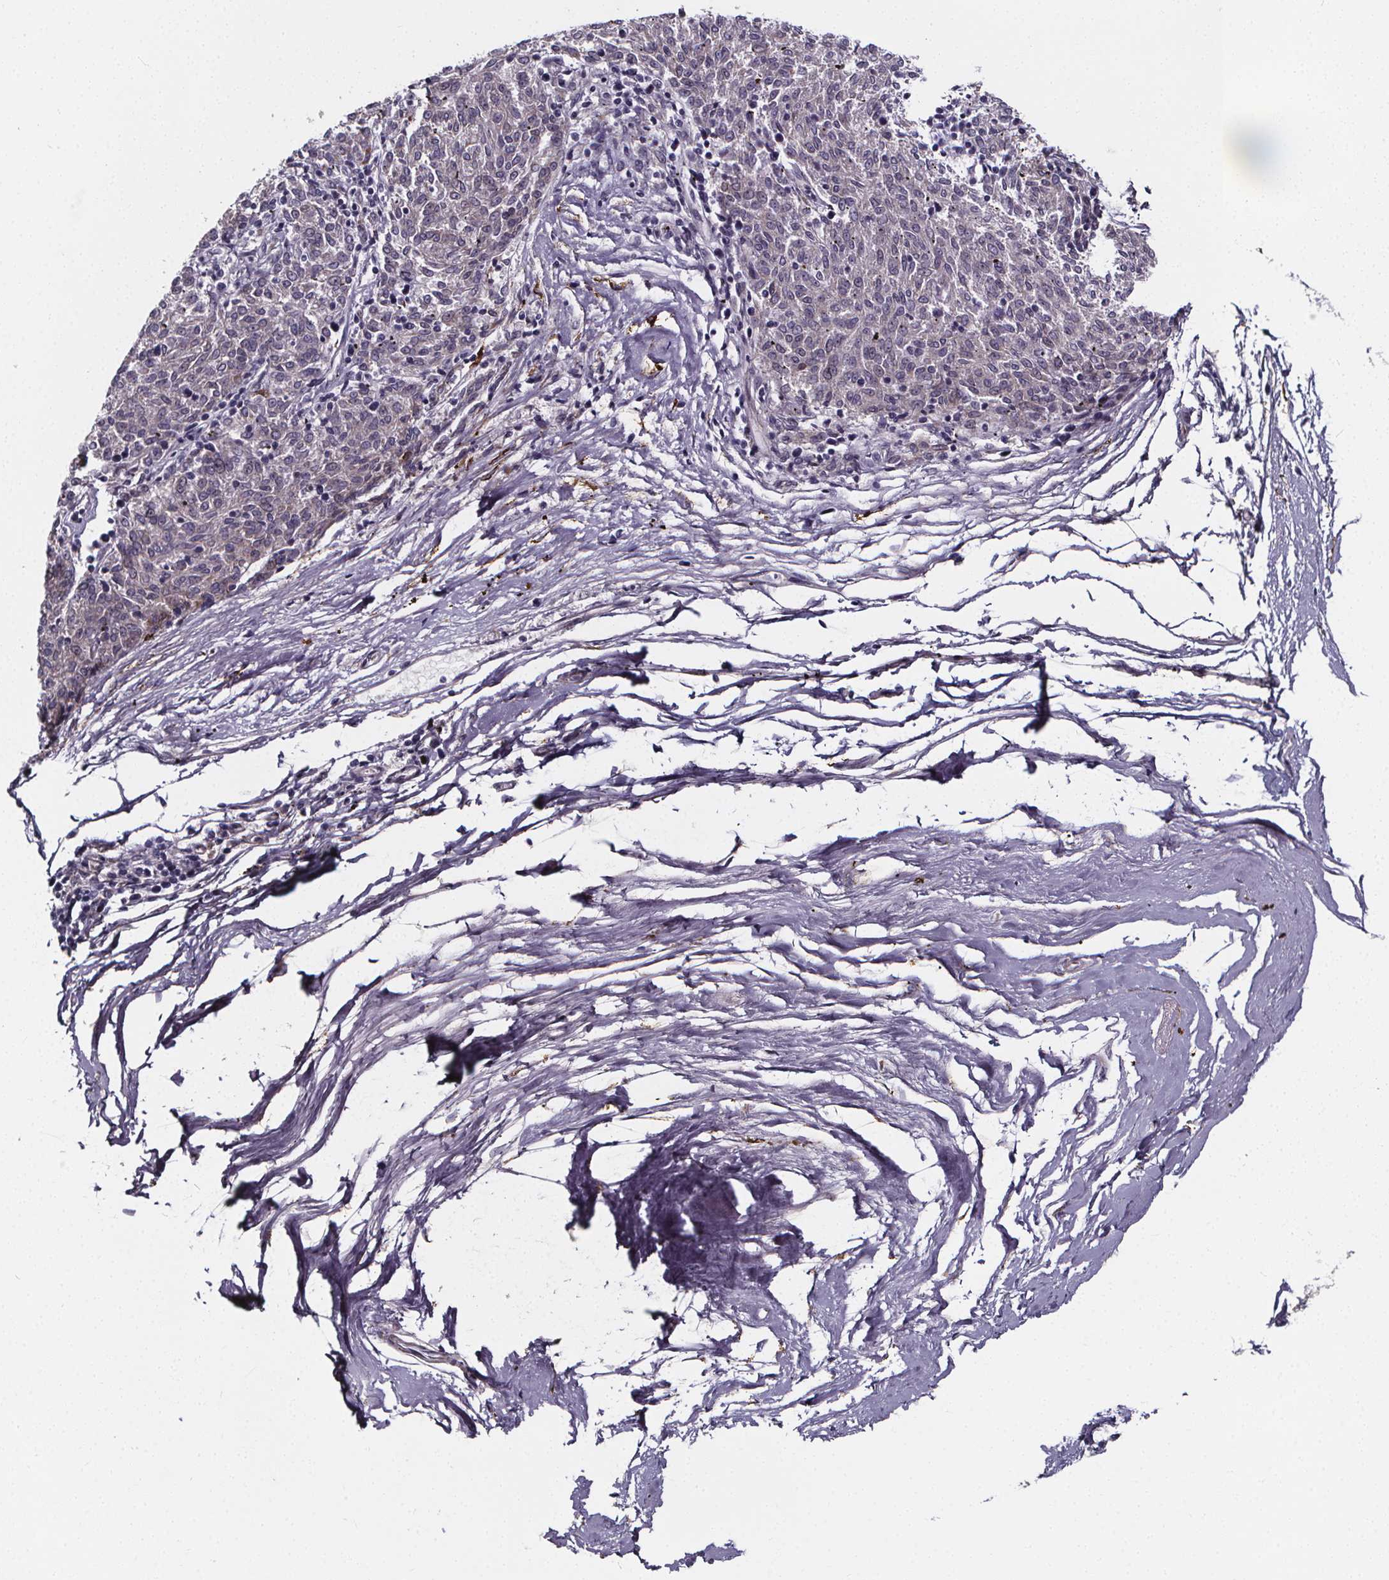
{"staining": {"intensity": "negative", "quantity": "none", "location": "none"}, "tissue": "melanoma", "cell_type": "Tumor cells", "image_type": "cancer", "snomed": [{"axis": "morphology", "description": "Malignant melanoma, NOS"}, {"axis": "topography", "description": "Skin"}], "caption": "High power microscopy histopathology image of an immunohistochemistry (IHC) micrograph of melanoma, revealing no significant staining in tumor cells. (Immunohistochemistry (ihc), brightfield microscopy, high magnification).", "gene": "AEBP1", "patient": {"sex": "female", "age": 72}}